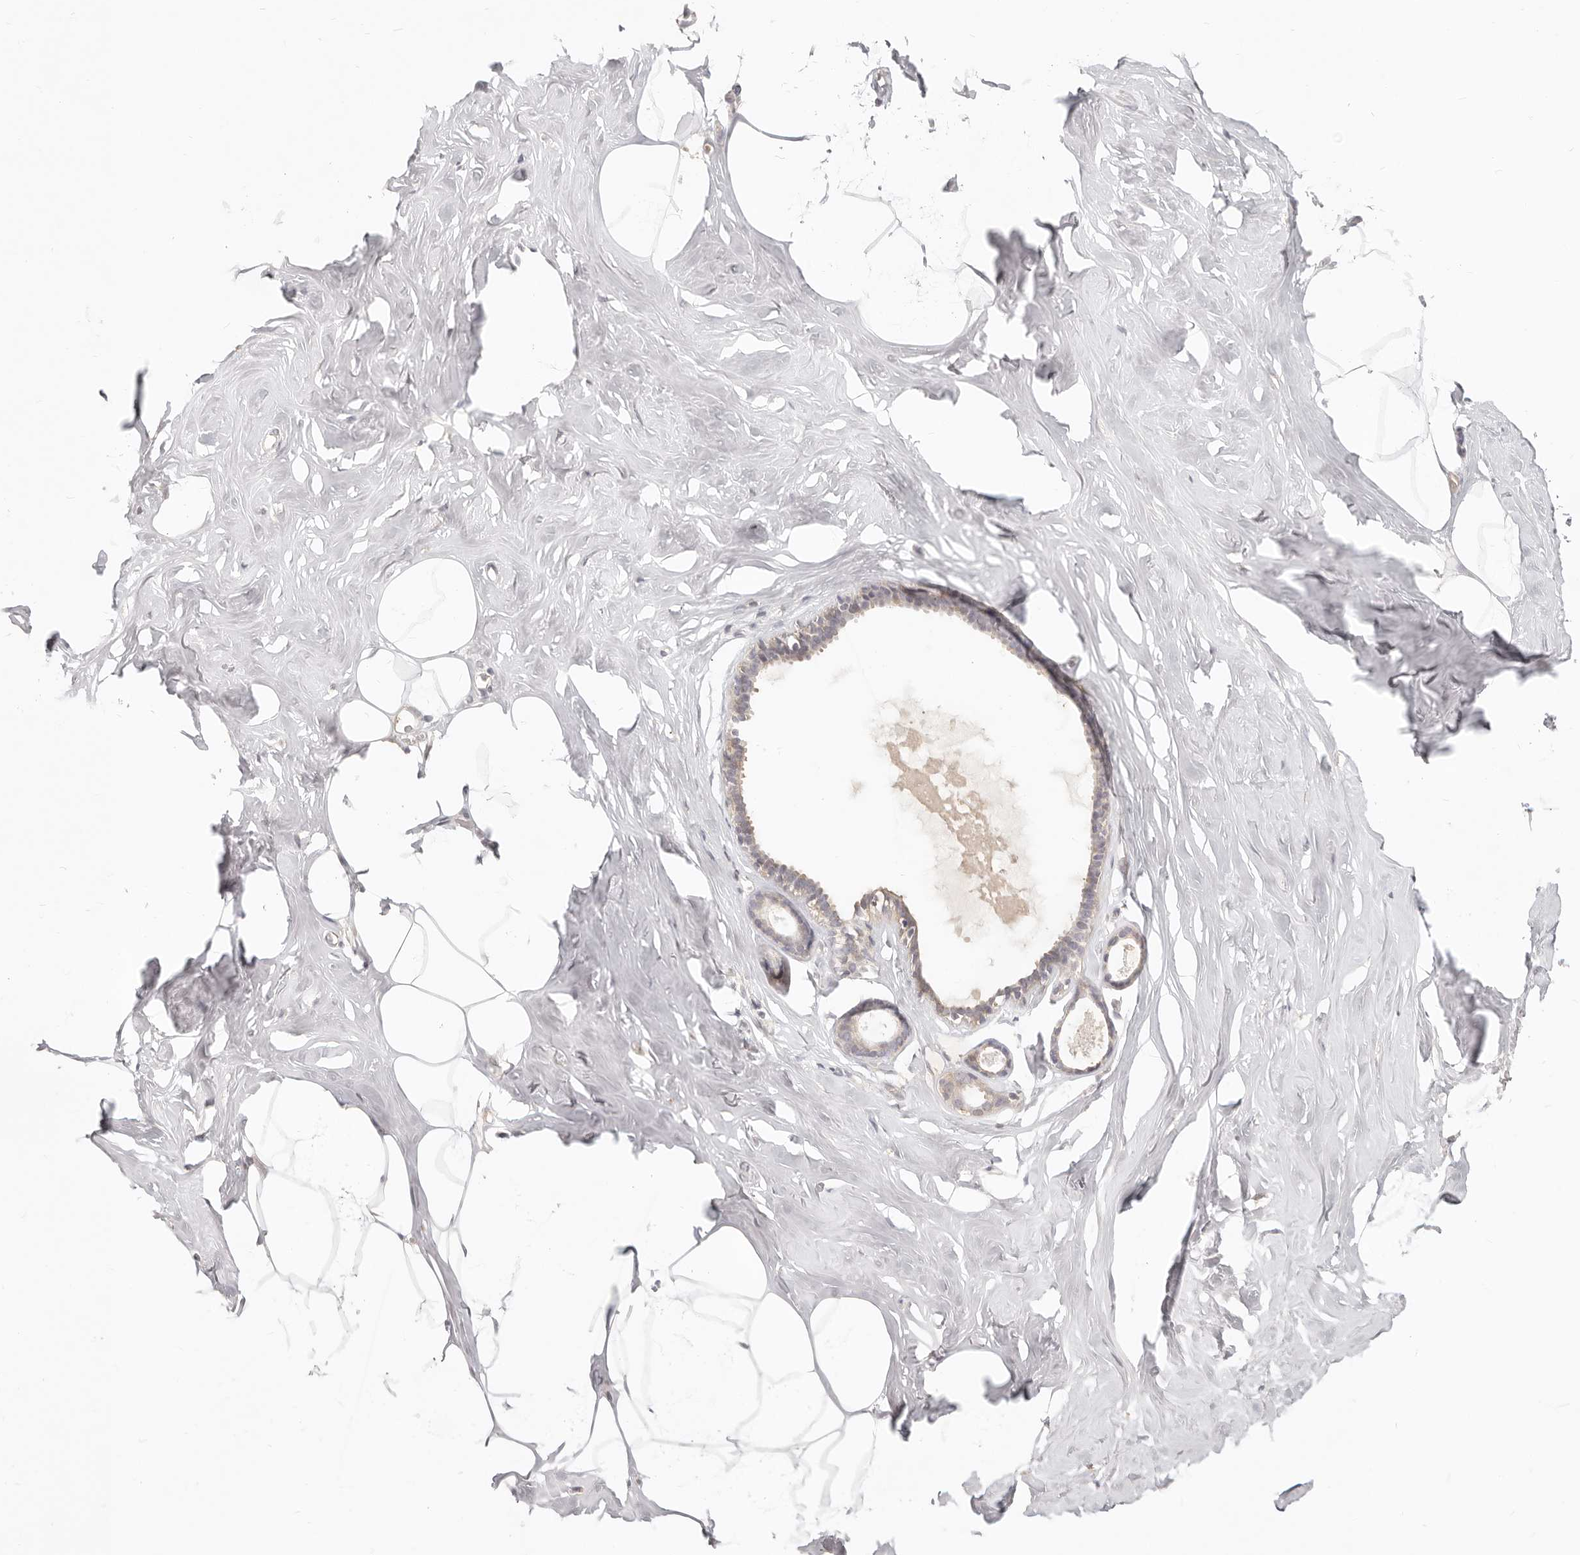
{"staining": {"intensity": "negative", "quantity": "none", "location": "none"}, "tissue": "adipose tissue", "cell_type": "Adipocytes", "image_type": "normal", "snomed": [{"axis": "morphology", "description": "Normal tissue, NOS"}, {"axis": "morphology", "description": "Fibrosis, NOS"}, {"axis": "topography", "description": "Breast"}, {"axis": "topography", "description": "Adipose tissue"}], "caption": "Adipocytes show no significant protein positivity in unremarkable adipose tissue.", "gene": "DTNBP1", "patient": {"sex": "female", "age": 39}}